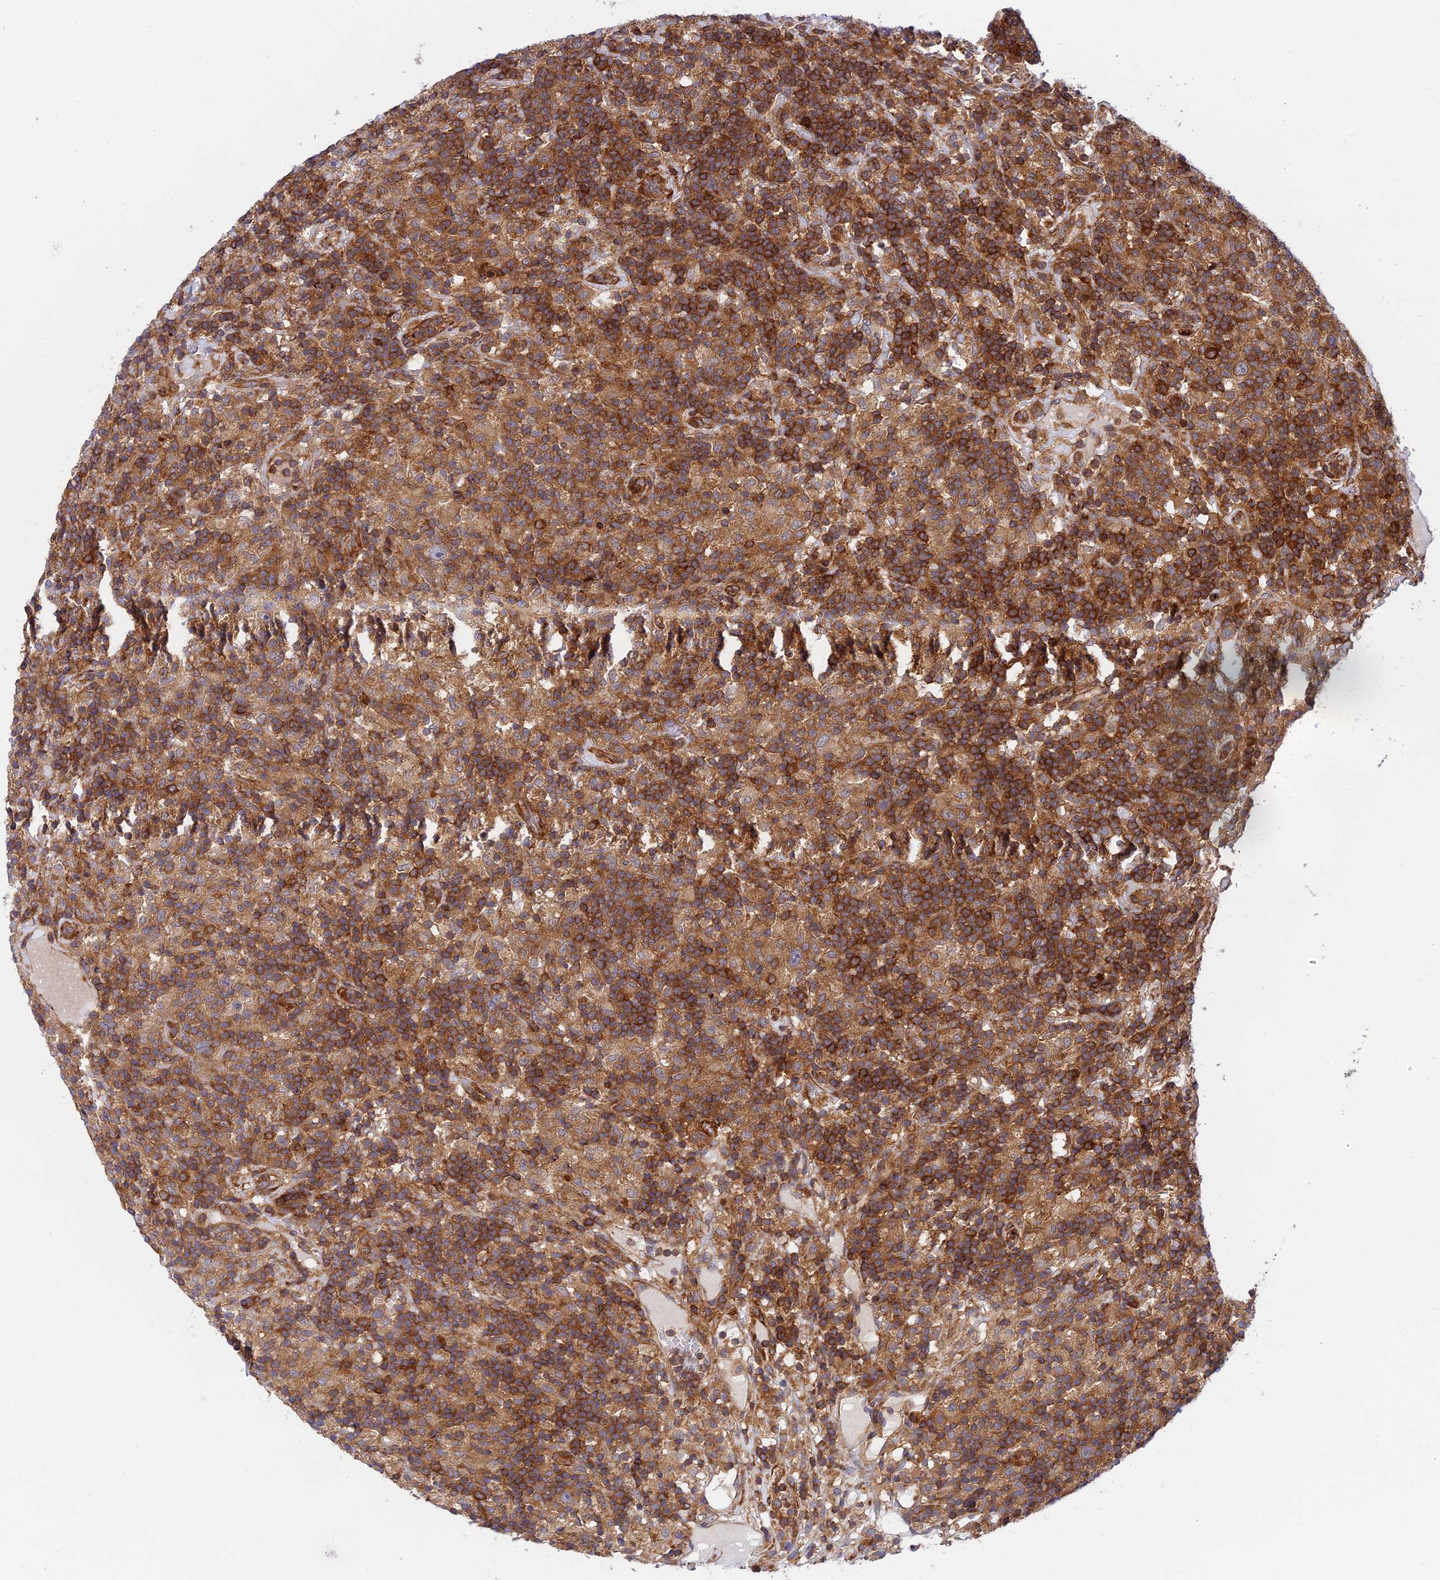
{"staining": {"intensity": "weak", "quantity": ">75%", "location": "cytoplasmic/membranous"}, "tissue": "lymphoma", "cell_type": "Tumor cells", "image_type": "cancer", "snomed": [{"axis": "morphology", "description": "Hodgkin's disease, NOS"}, {"axis": "topography", "description": "Lymph node"}], "caption": "High-magnification brightfield microscopy of lymphoma stained with DAB (3,3'-diaminobenzidine) (brown) and counterstained with hematoxylin (blue). tumor cells exhibit weak cytoplasmic/membranous expression is identified in approximately>75% of cells.", "gene": "EVI5L", "patient": {"sex": "male", "age": 70}}